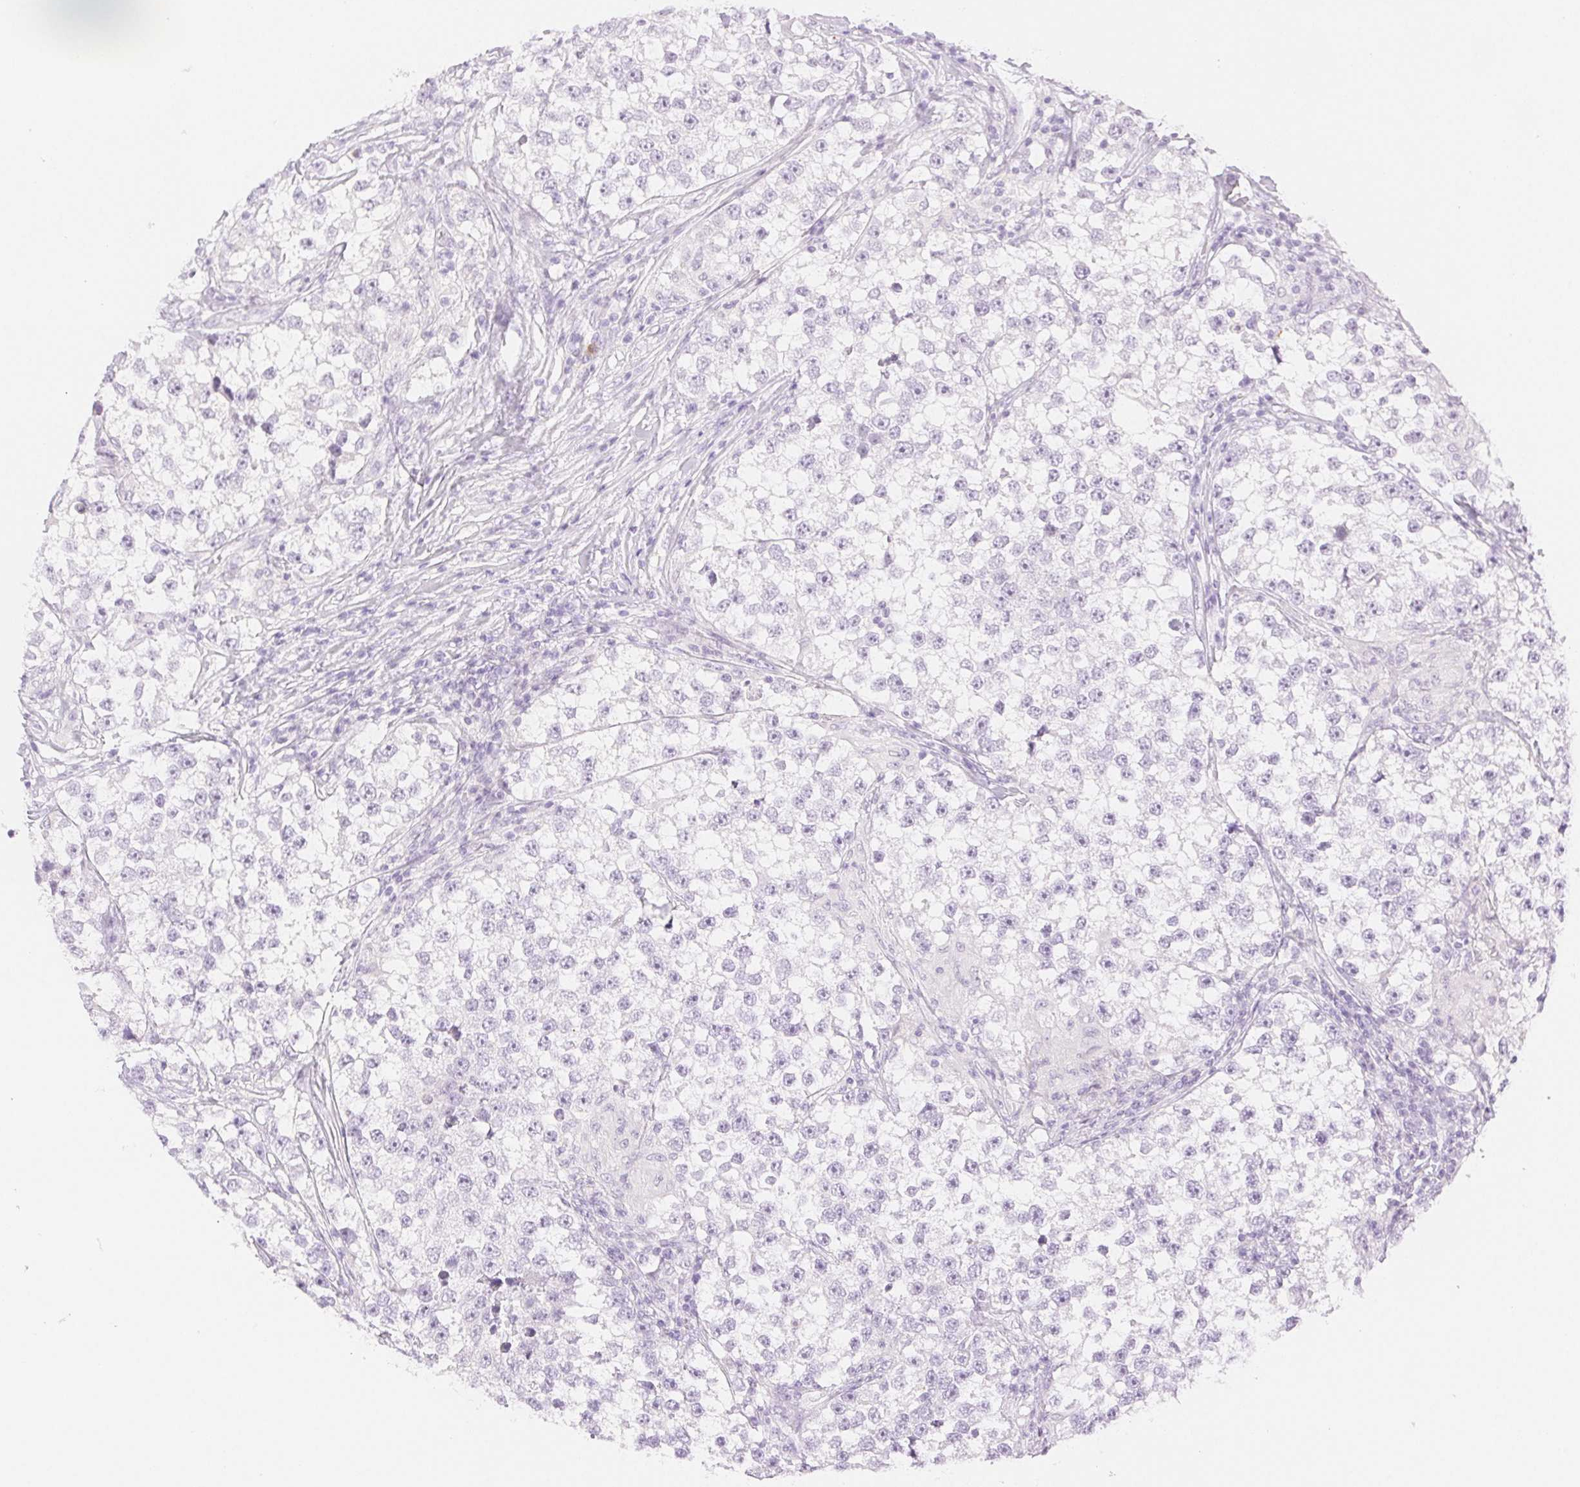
{"staining": {"intensity": "negative", "quantity": "none", "location": "none"}, "tissue": "testis cancer", "cell_type": "Tumor cells", "image_type": "cancer", "snomed": [{"axis": "morphology", "description": "Seminoma, NOS"}, {"axis": "topography", "description": "Testis"}], "caption": "Tumor cells show no significant protein expression in testis cancer (seminoma). The staining was performed using DAB to visualize the protein expression in brown, while the nuclei were stained in blue with hematoxylin (Magnification: 20x).", "gene": "SPACA4", "patient": {"sex": "male", "age": 46}}